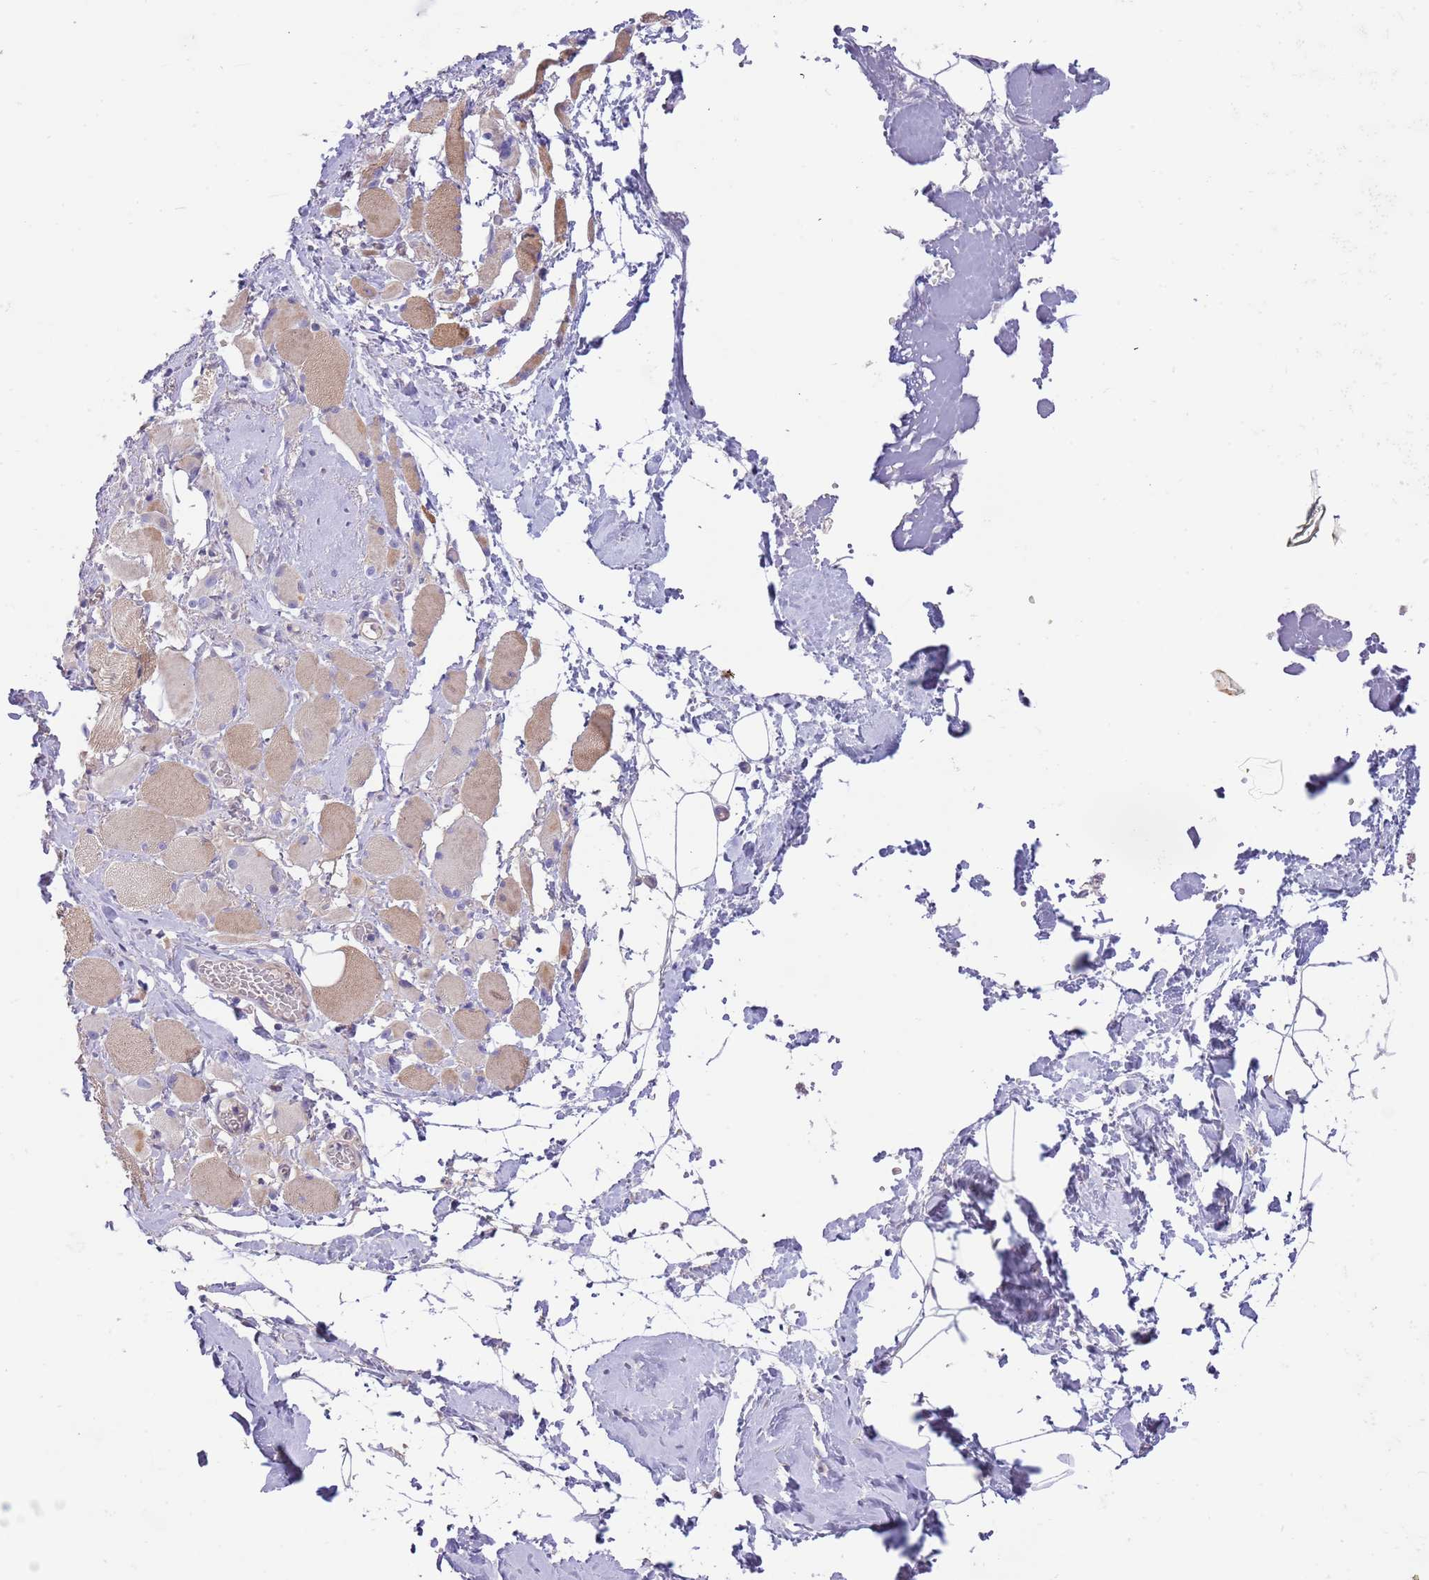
{"staining": {"intensity": "weak", "quantity": "25%-75%", "location": "cytoplasmic/membranous"}, "tissue": "skeletal muscle", "cell_type": "Myocytes", "image_type": "normal", "snomed": [{"axis": "morphology", "description": "Normal tissue, NOS"}, {"axis": "morphology", "description": "Basal cell carcinoma"}, {"axis": "topography", "description": "Skeletal muscle"}], "caption": "This histopathology image reveals IHC staining of normal human skeletal muscle, with low weak cytoplasmic/membranous expression in about 25%-75% of myocytes.", "gene": "CABYR", "patient": {"sex": "female", "age": 64}}